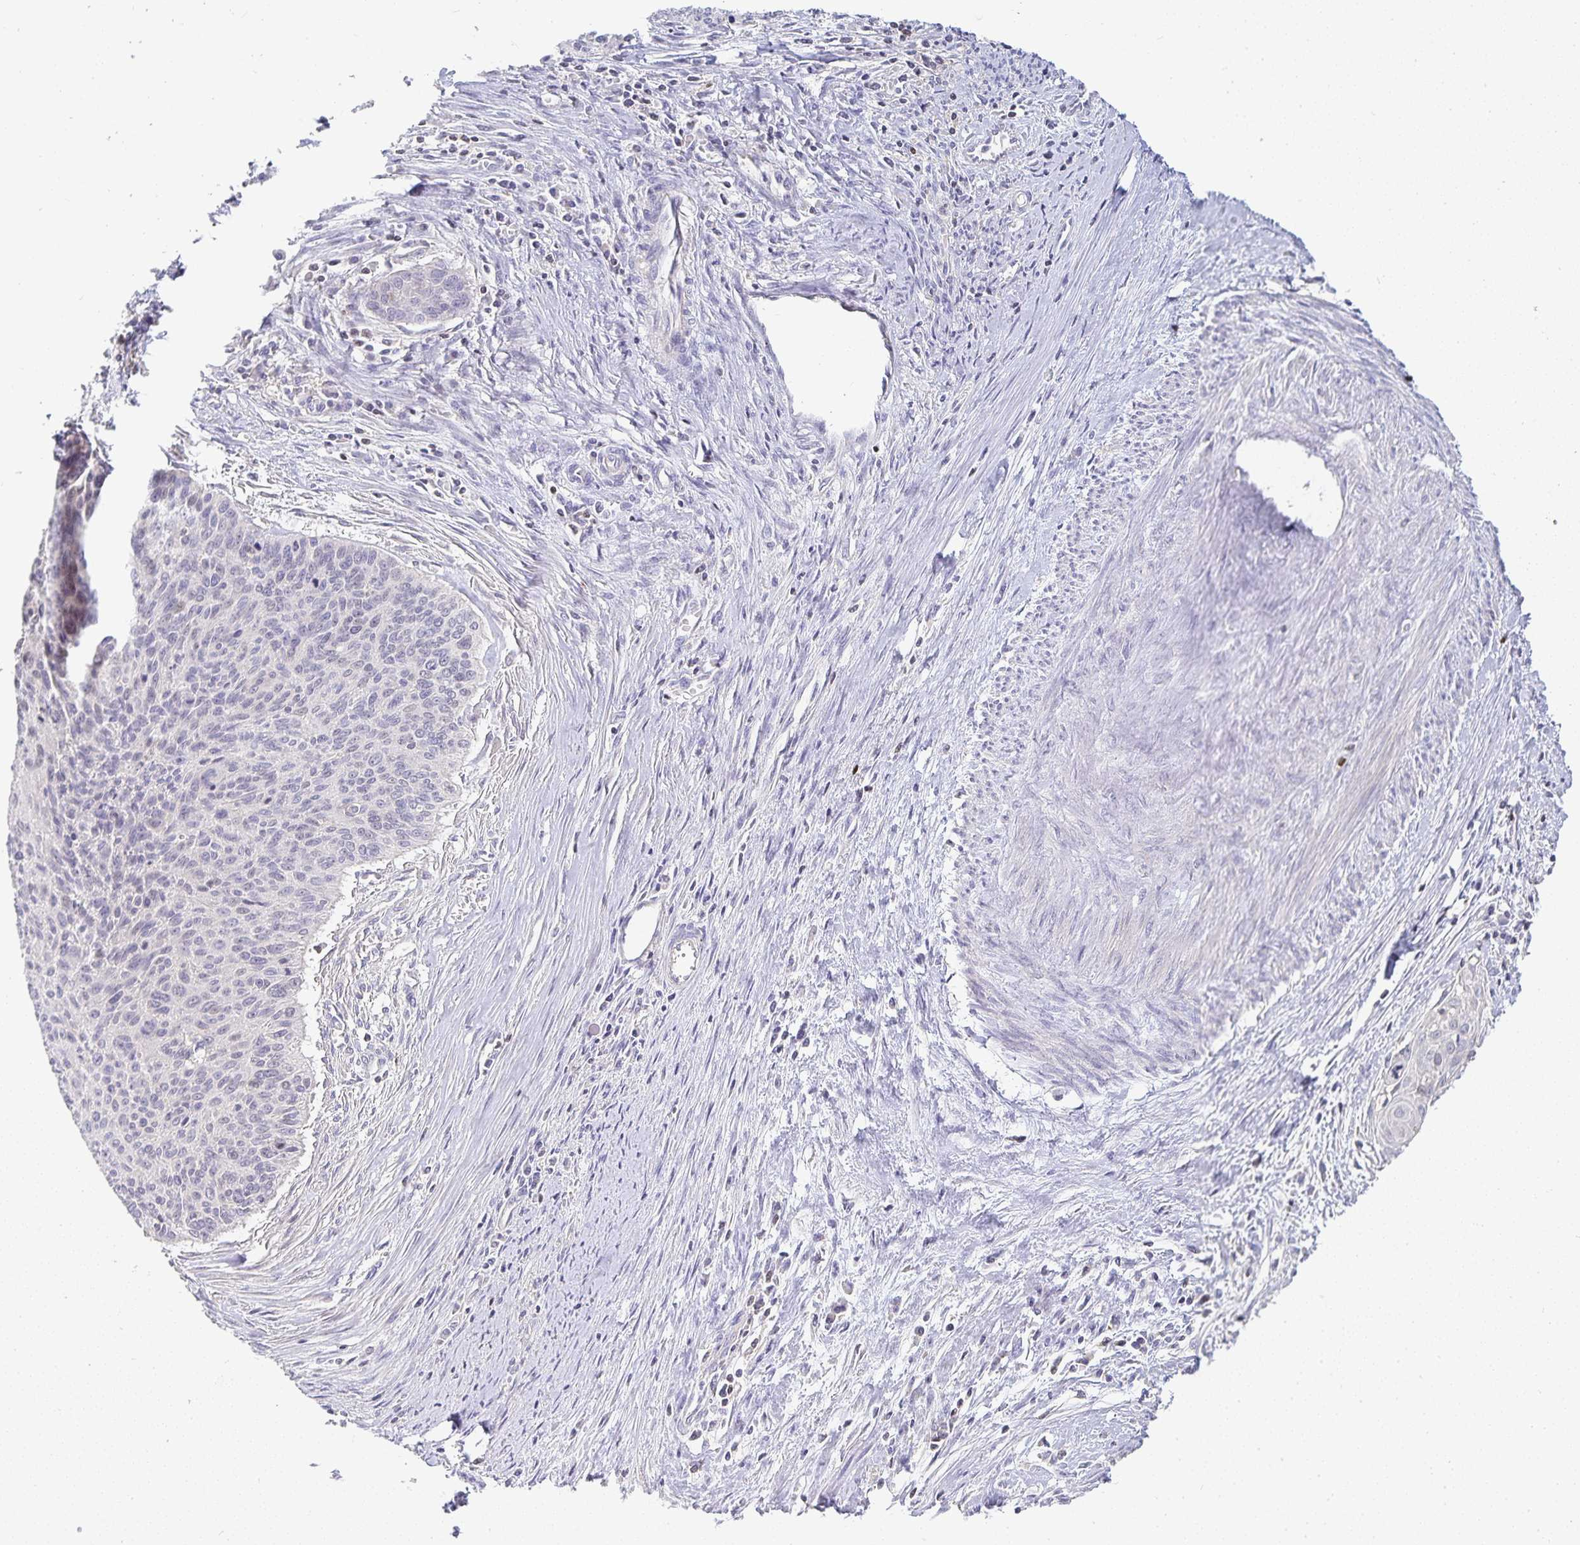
{"staining": {"intensity": "negative", "quantity": "none", "location": "none"}, "tissue": "cervical cancer", "cell_type": "Tumor cells", "image_type": "cancer", "snomed": [{"axis": "morphology", "description": "Squamous cell carcinoma, NOS"}, {"axis": "topography", "description": "Cervix"}], "caption": "This is an IHC micrograph of cervical cancer (squamous cell carcinoma). There is no expression in tumor cells.", "gene": "GATA3", "patient": {"sex": "female", "age": 55}}